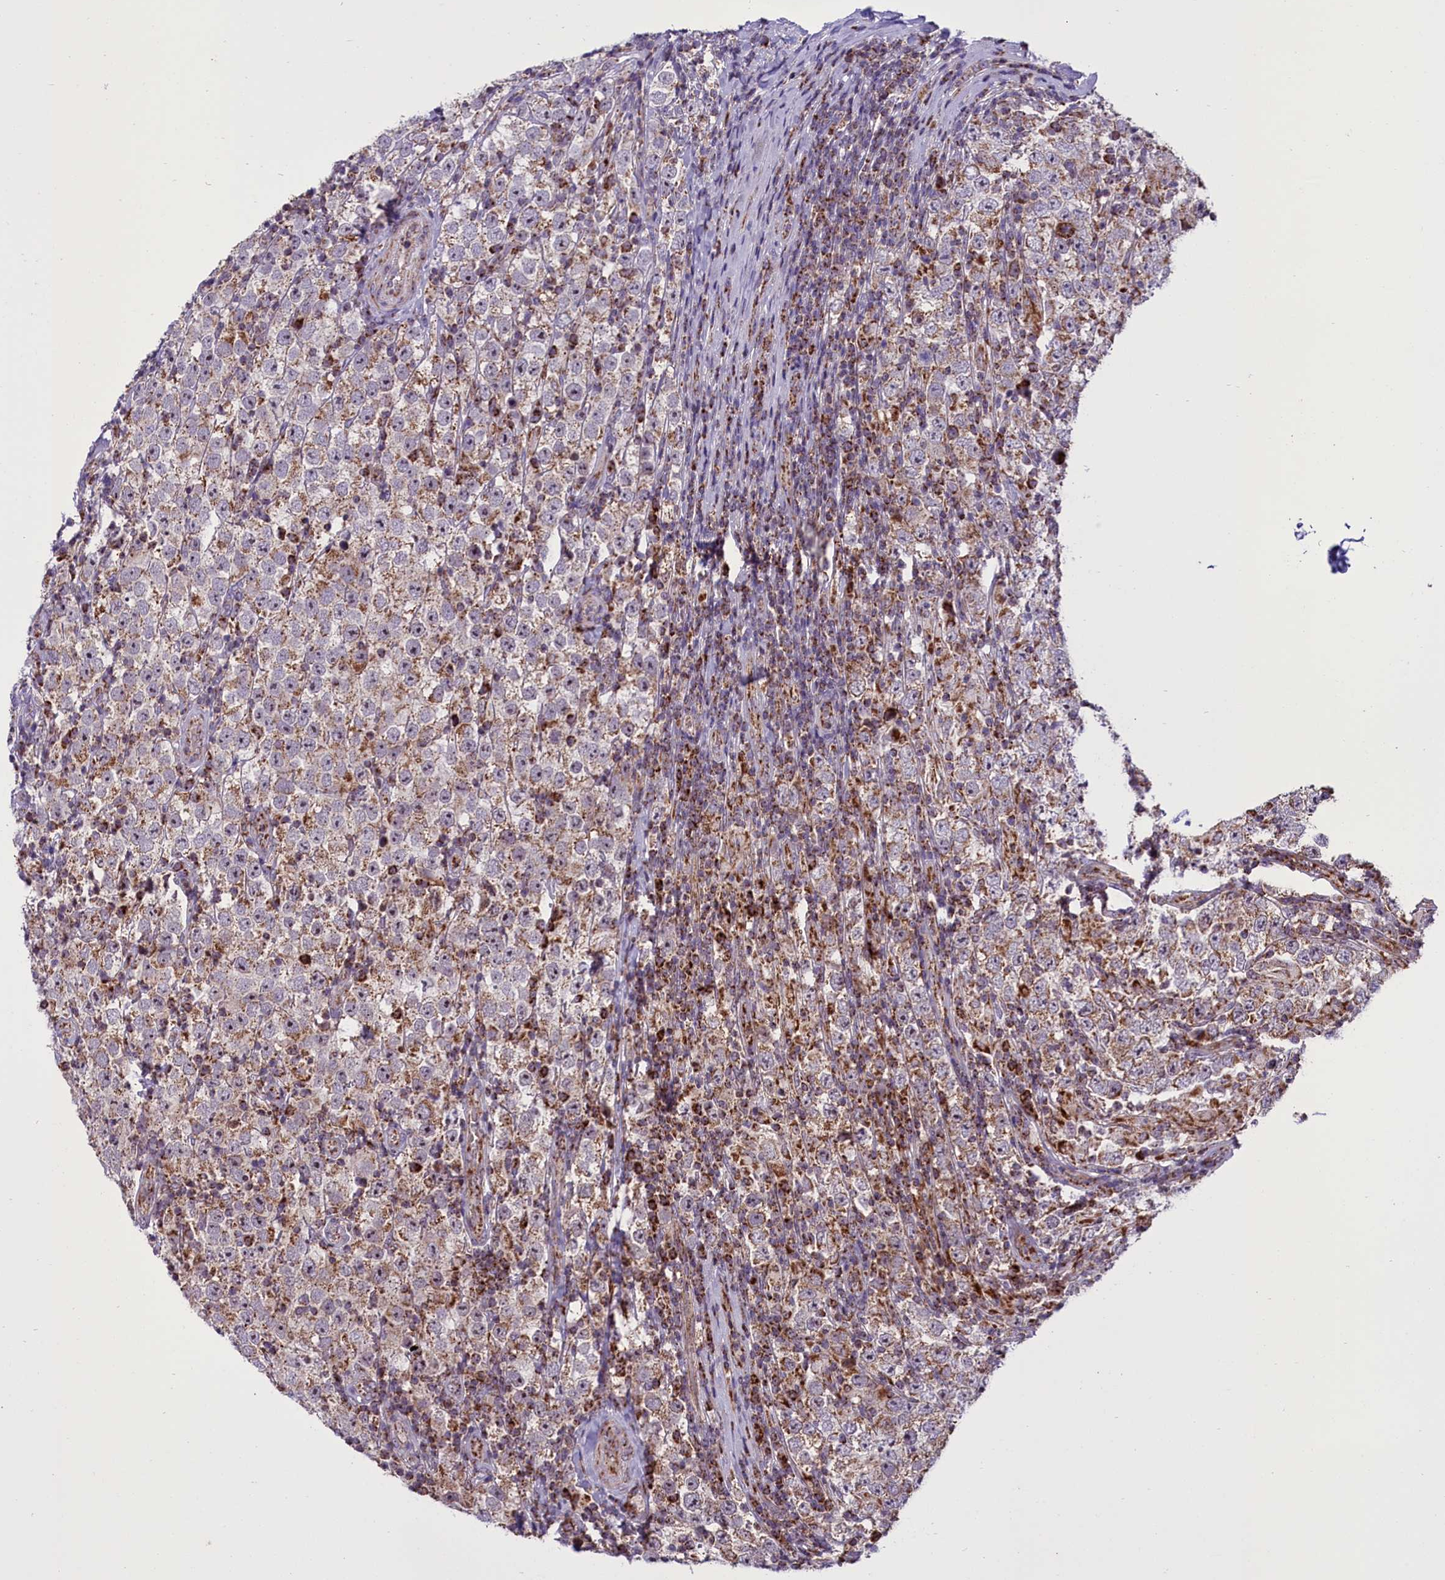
{"staining": {"intensity": "moderate", "quantity": "<25%", "location": "cytoplasmic/membranous"}, "tissue": "testis cancer", "cell_type": "Tumor cells", "image_type": "cancer", "snomed": [{"axis": "morphology", "description": "Normal tissue, NOS"}, {"axis": "morphology", "description": "Urothelial carcinoma, High grade"}, {"axis": "morphology", "description": "Seminoma, NOS"}, {"axis": "morphology", "description": "Carcinoma, Embryonal, NOS"}, {"axis": "topography", "description": "Urinary bladder"}, {"axis": "topography", "description": "Testis"}], "caption": "Testis cancer (embryonal carcinoma) tissue shows moderate cytoplasmic/membranous expression in approximately <25% of tumor cells (Brightfield microscopy of DAB IHC at high magnification).", "gene": "NDUFS5", "patient": {"sex": "male", "age": 41}}